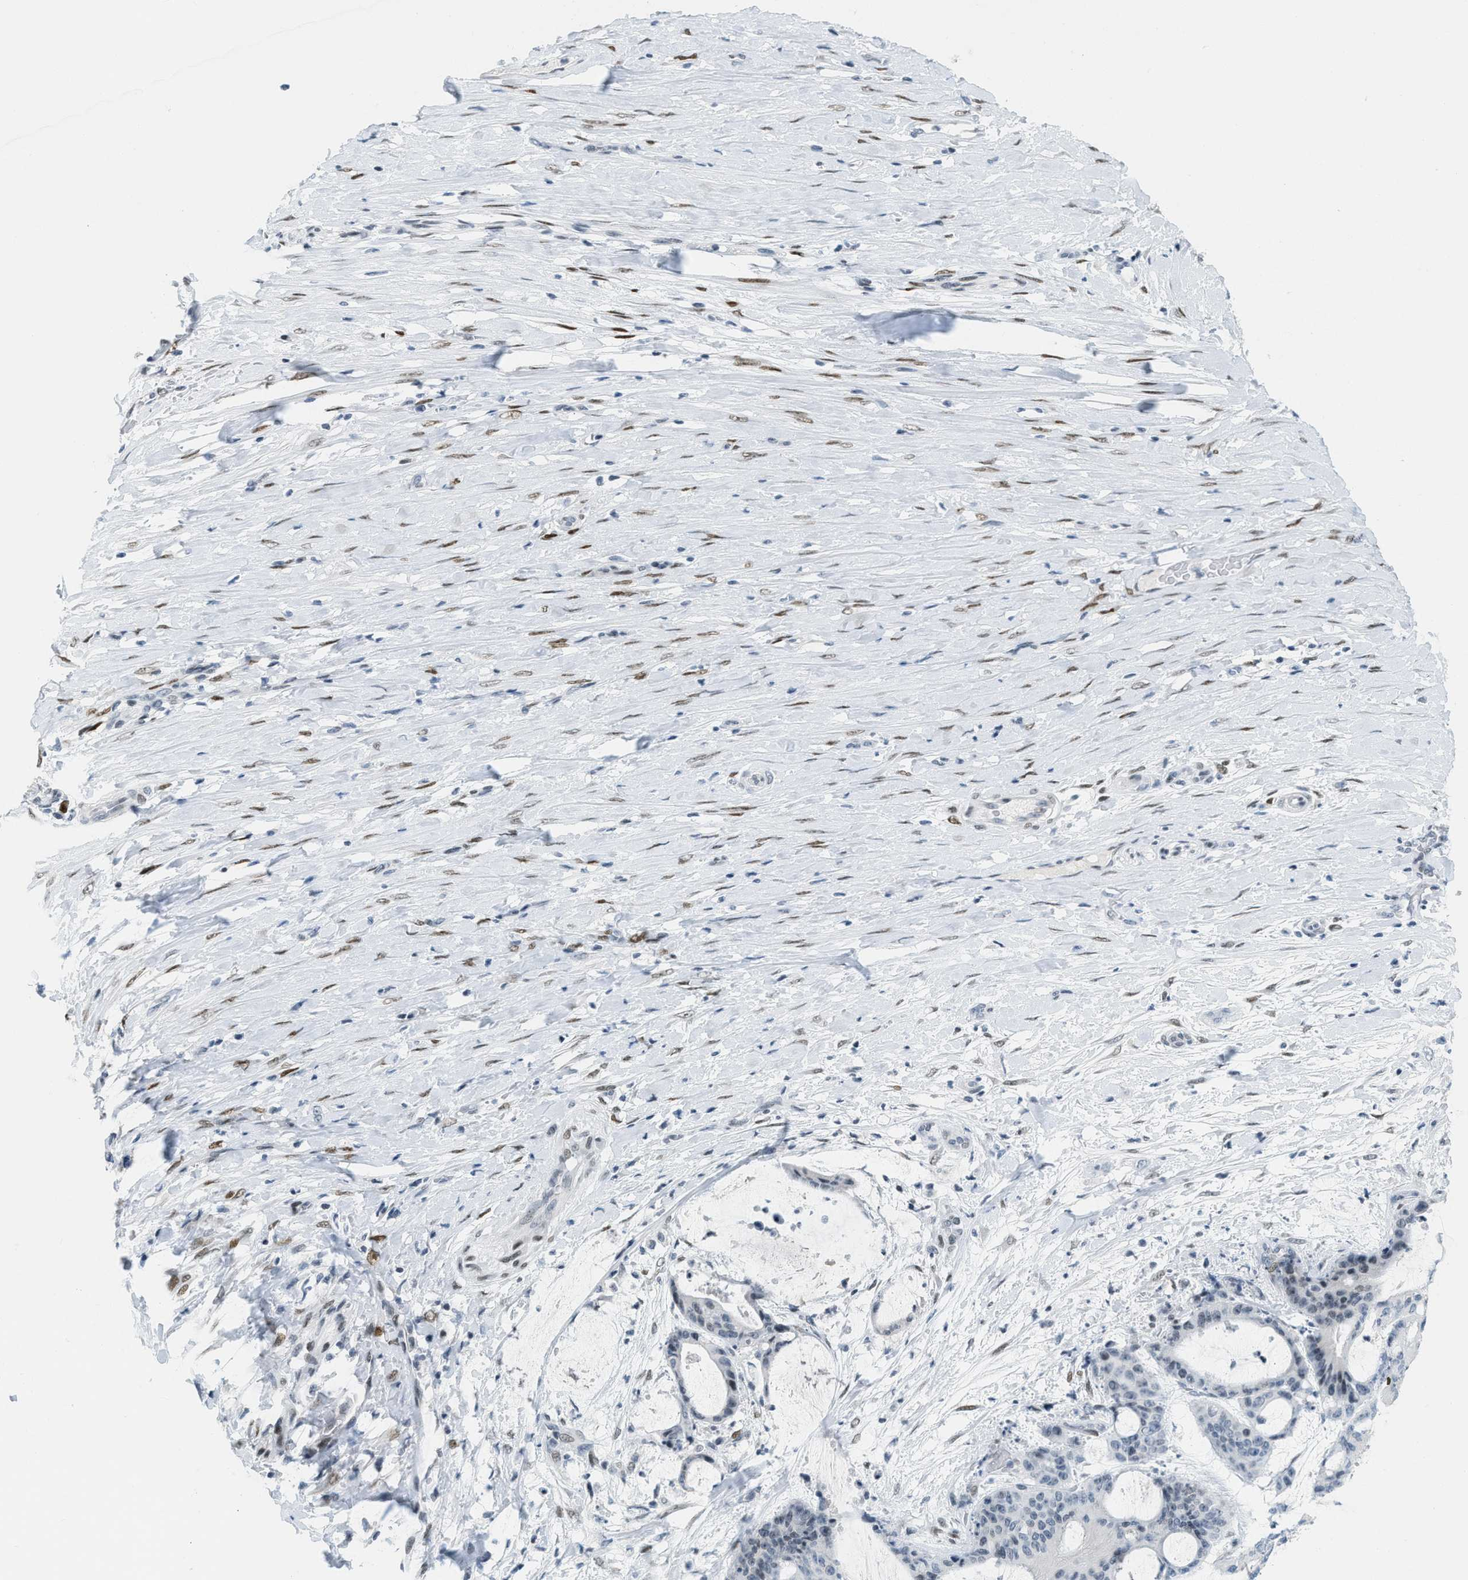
{"staining": {"intensity": "negative", "quantity": "none", "location": "none"}, "tissue": "liver cancer", "cell_type": "Tumor cells", "image_type": "cancer", "snomed": [{"axis": "morphology", "description": "Cholangiocarcinoma"}, {"axis": "topography", "description": "Liver"}], "caption": "Tumor cells are negative for brown protein staining in liver cholangiocarcinoma. (DAB (3,3'-diaminobenzidine) IHC with hematoxylin counter stain).", "gene": "PBX1", "patient": {"sex": "female", "age": 73}}